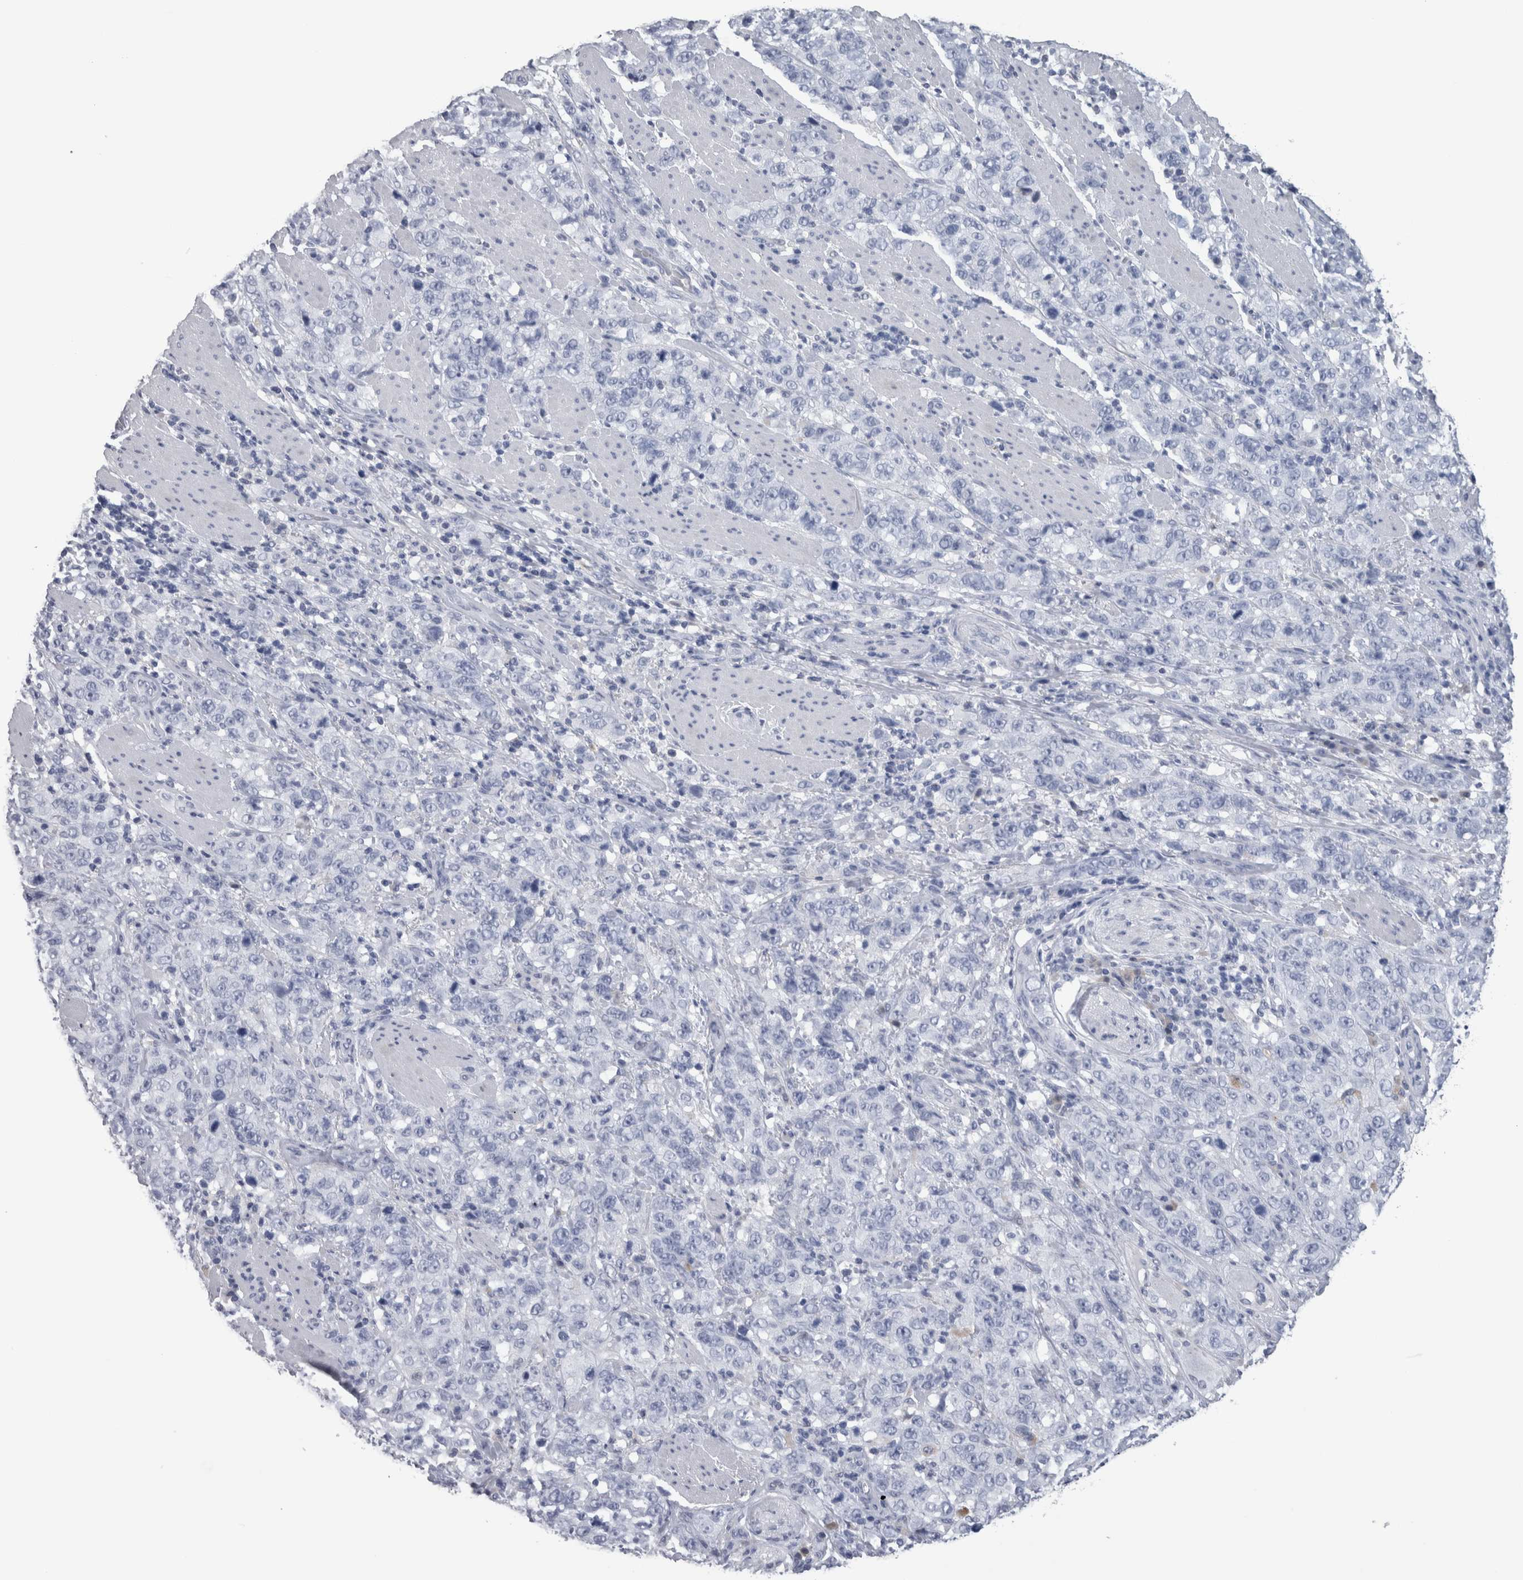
{"staining": {"intensity": "negative", "quantity": "none", "location": "none"}, "tissue": "stomach cancer", "cell_type": "Tumor cells", "image_type": "cancer", "snomed": [{"axis": "morphology", "description": "Adenocarcinoma, NOS"}, {"axis": "topography", "description": "Stomach"}], "caption": "Immunohistochemistry micrograph of neoplastic tissue: human stomach cancer stained with DAB (3,3'-diaminobenzidine) displays no significant protein positivity in tumor cells. (DAB (3,3'-diaminobenzidine) IHC with hematoxylin counter stain).", "gene": "CA8", "patient": {"sex": "male", "age": 48}}